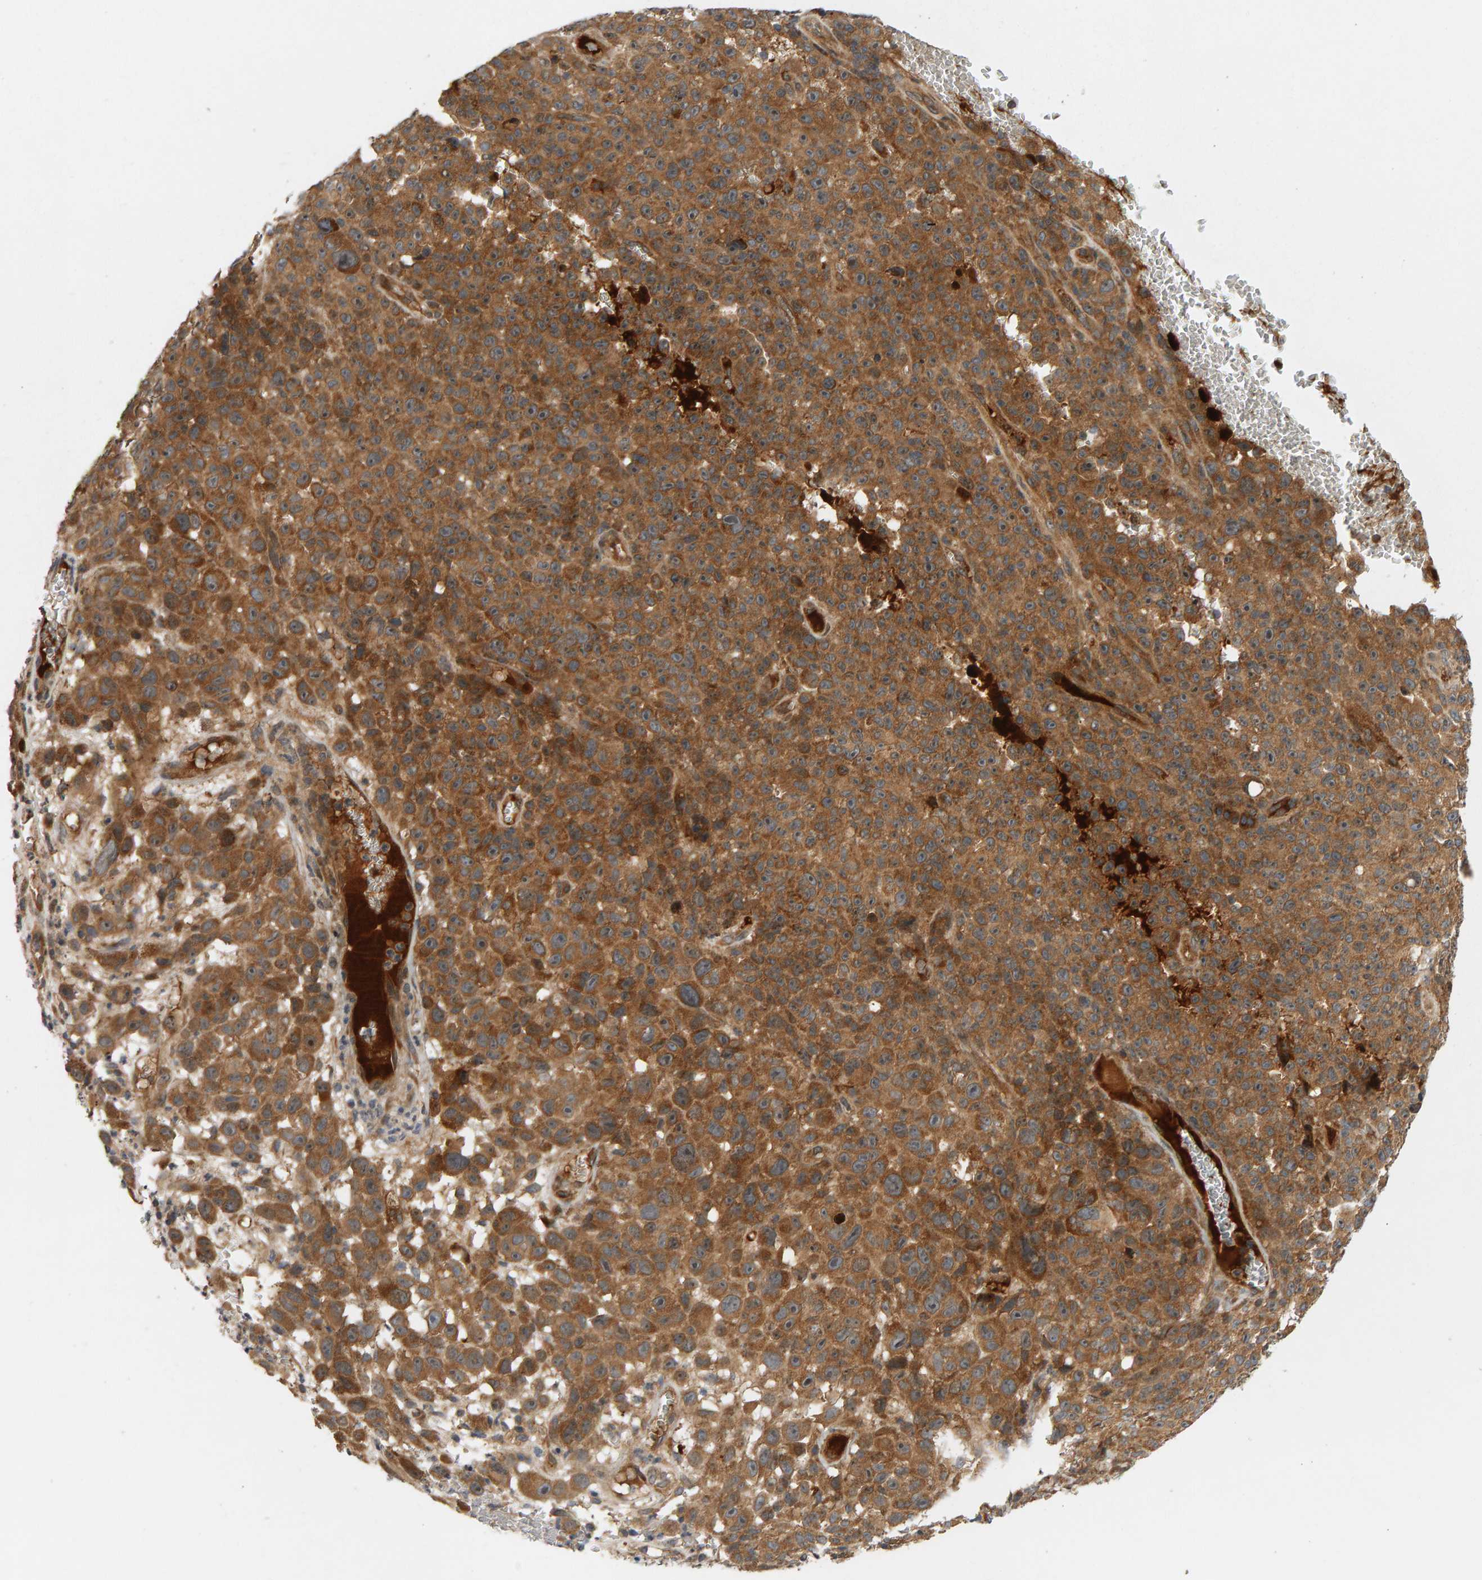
{"staining": {"intensity": "strong", "quantity": ">75%", "location": "cytoplasmic/membranous"}, "tissue": "melanoma", "cell_type": "Tumor cells", "image_type": "cancer", "snomed": [{"axis": "morphology", "description": "Malignant melanoma, NOS"}, {"axis": "topography", "description": "Skin"}], "caption": "The image reveals a brown stain indicating the presence of a protein in the cytoplasmic/membranous of tumor cells in malignant melanoma. (DAB (3,3'-diaminobenzidine) IHC, brown staining for protein, blue staining for nuclei).", "gene": "BAHCC1", "patient": {"sex": "female", "age": 82}}